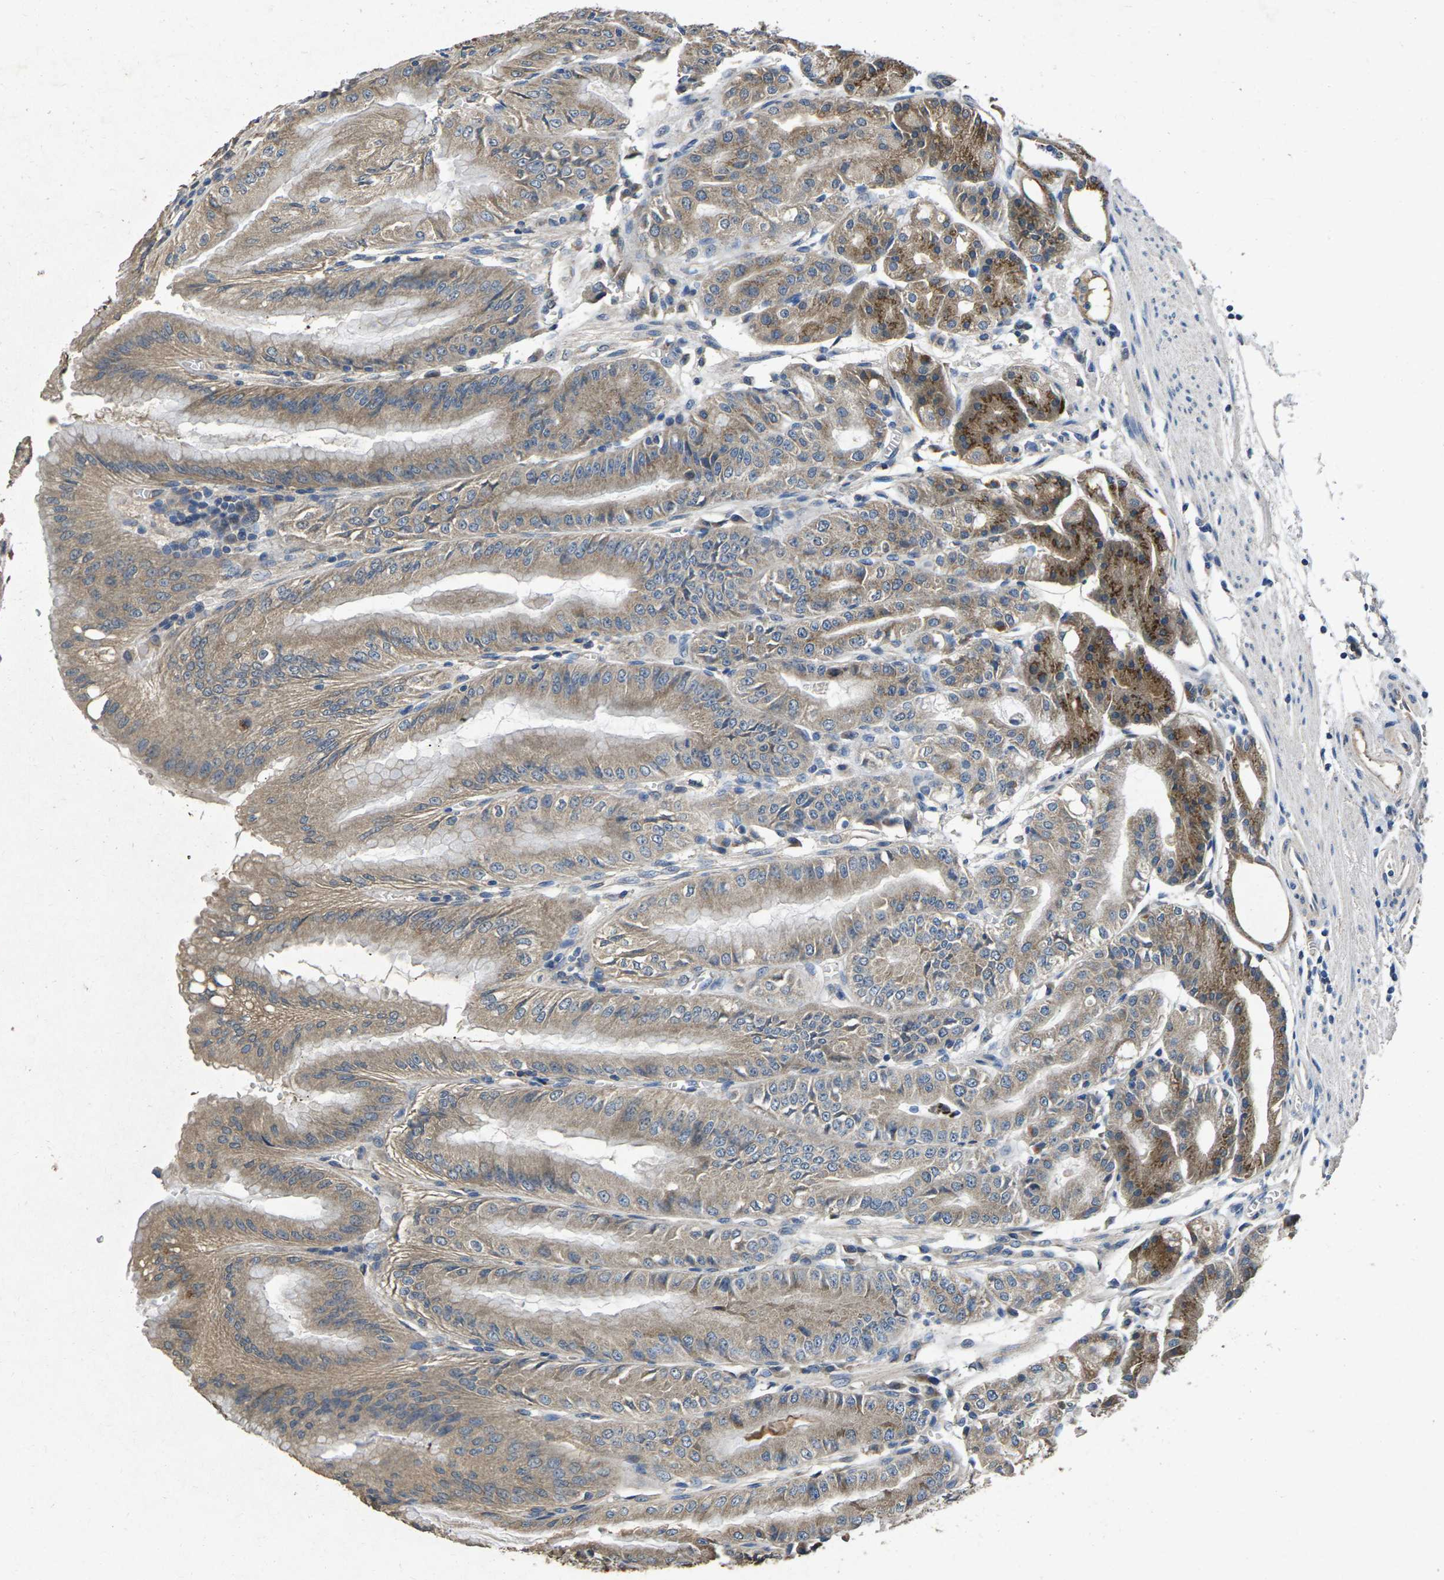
{"staining": {"intensity": "moderate", "quantity": "25%-75%", "location": "cytoplasmic/membranous"}, "tissue": "stomach", "cell_type": "Glandular cells", "image_type": "normal", "snomed": [{"axis": "morphology", "description": "Normal tissue, NOS"}, {"axis": "topography", "description": "Stomach, lower"}], "caption": "IHC image of normal stomach stained for a protein (brown), which exhibits medium levels of moderate cytoplasmic/membranous staining in approximately 25%-75% of glandular cells.", "gene": "B4GAT1", "patient": {"sex": "male", "age": 71}}